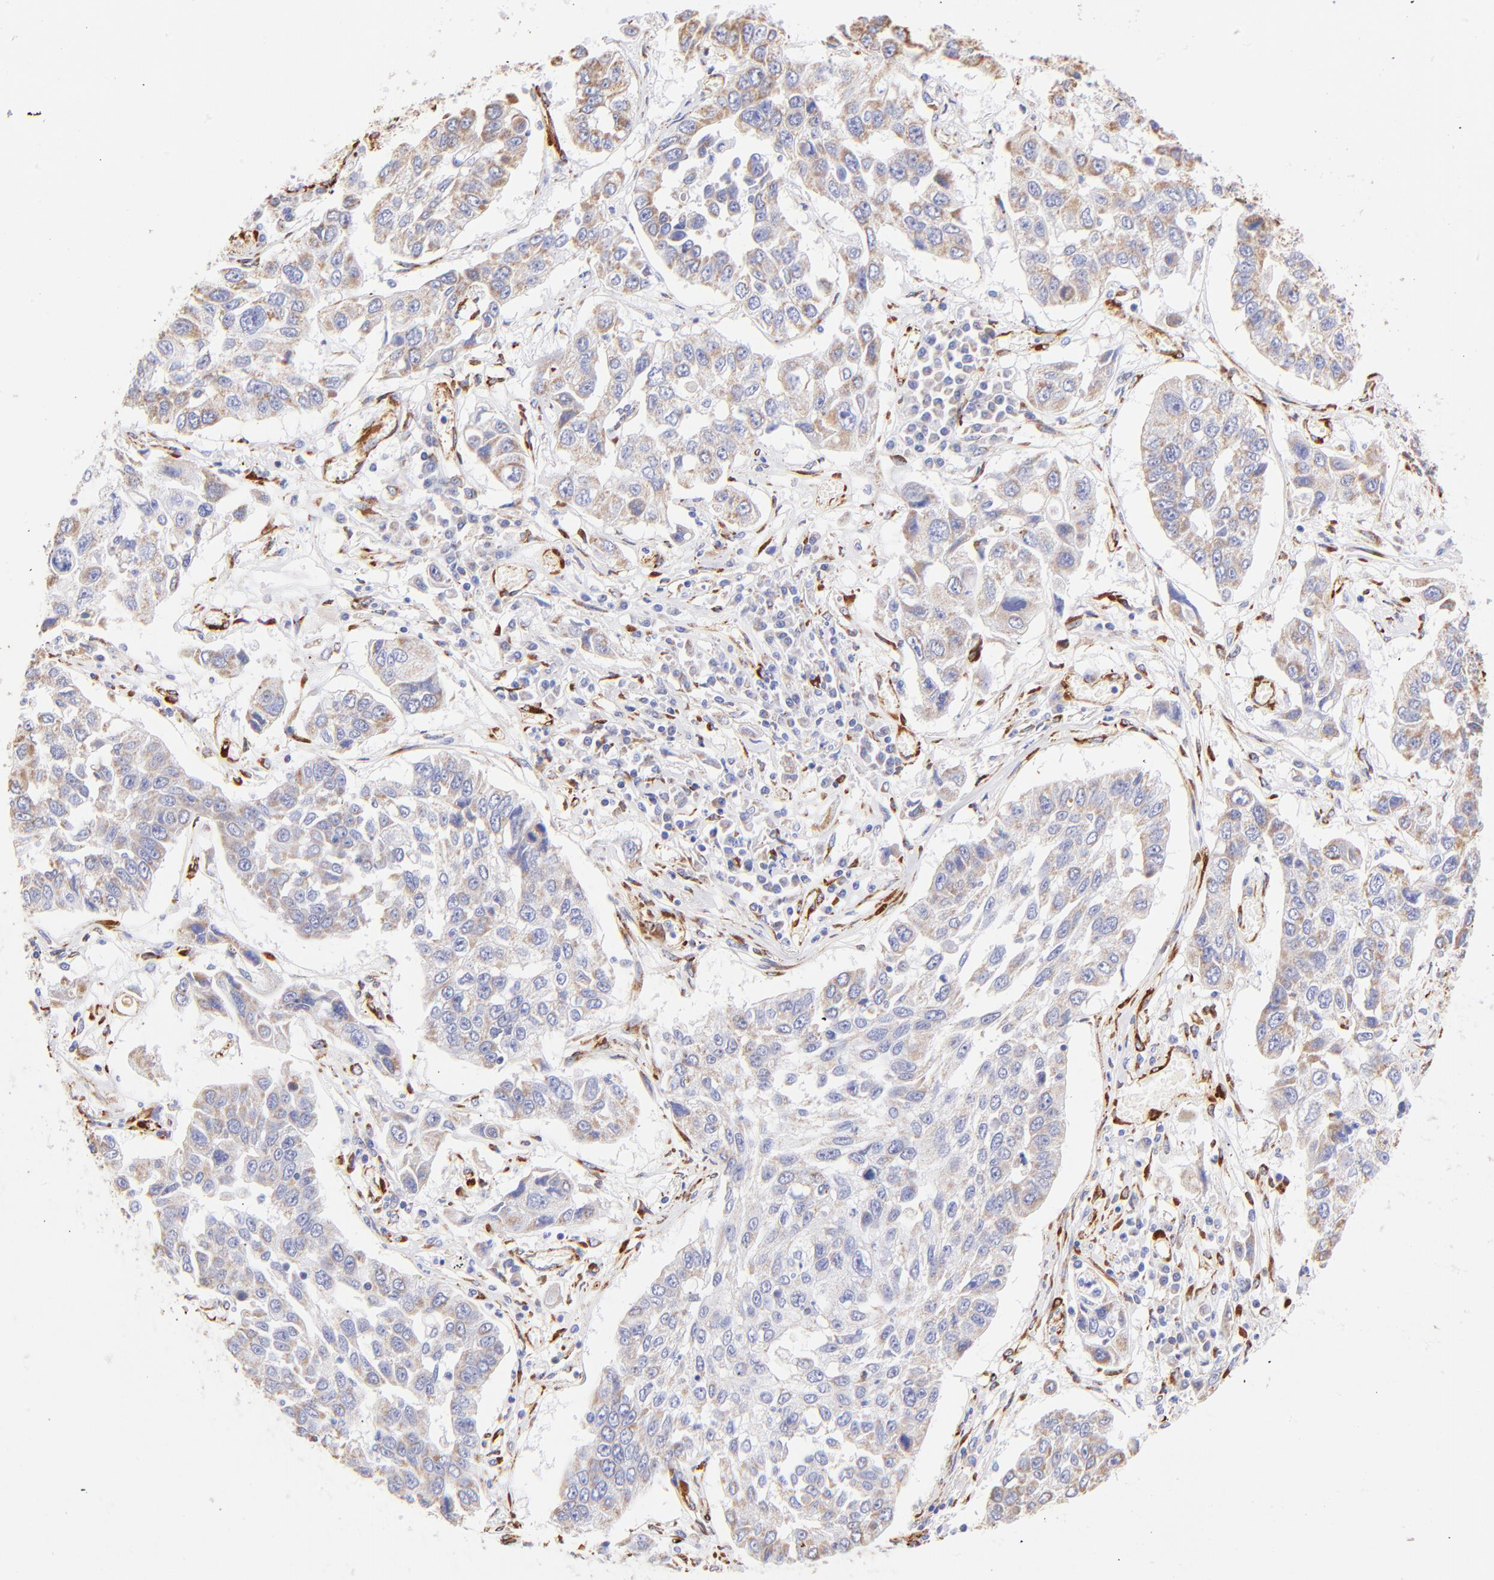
{"staining": {"intensity": "weak", "quantity": ">75%", "location": "cytoplasmic/membranous"}, "tissue": "lung cancer", "cell_type": "Tumor cells", "image_type": "cancer", "snomed": [{"axis": "morphology", "description": "Squamous cell carcinoma, NOS"}, {"axis": "topography", "description": "Lung"}], "caption": "High-power microscopy captured an immunohistochemistry micrograph of lung squamous cell carcinoma, revealing weak cytoplasmic/membranous positivity in about >75% of tumor cells. The protein of interest is shown in brown color, while the nuclei are stained blue.", "gene": "SPARC", "patient": {"sex": "male", "age": 71}}